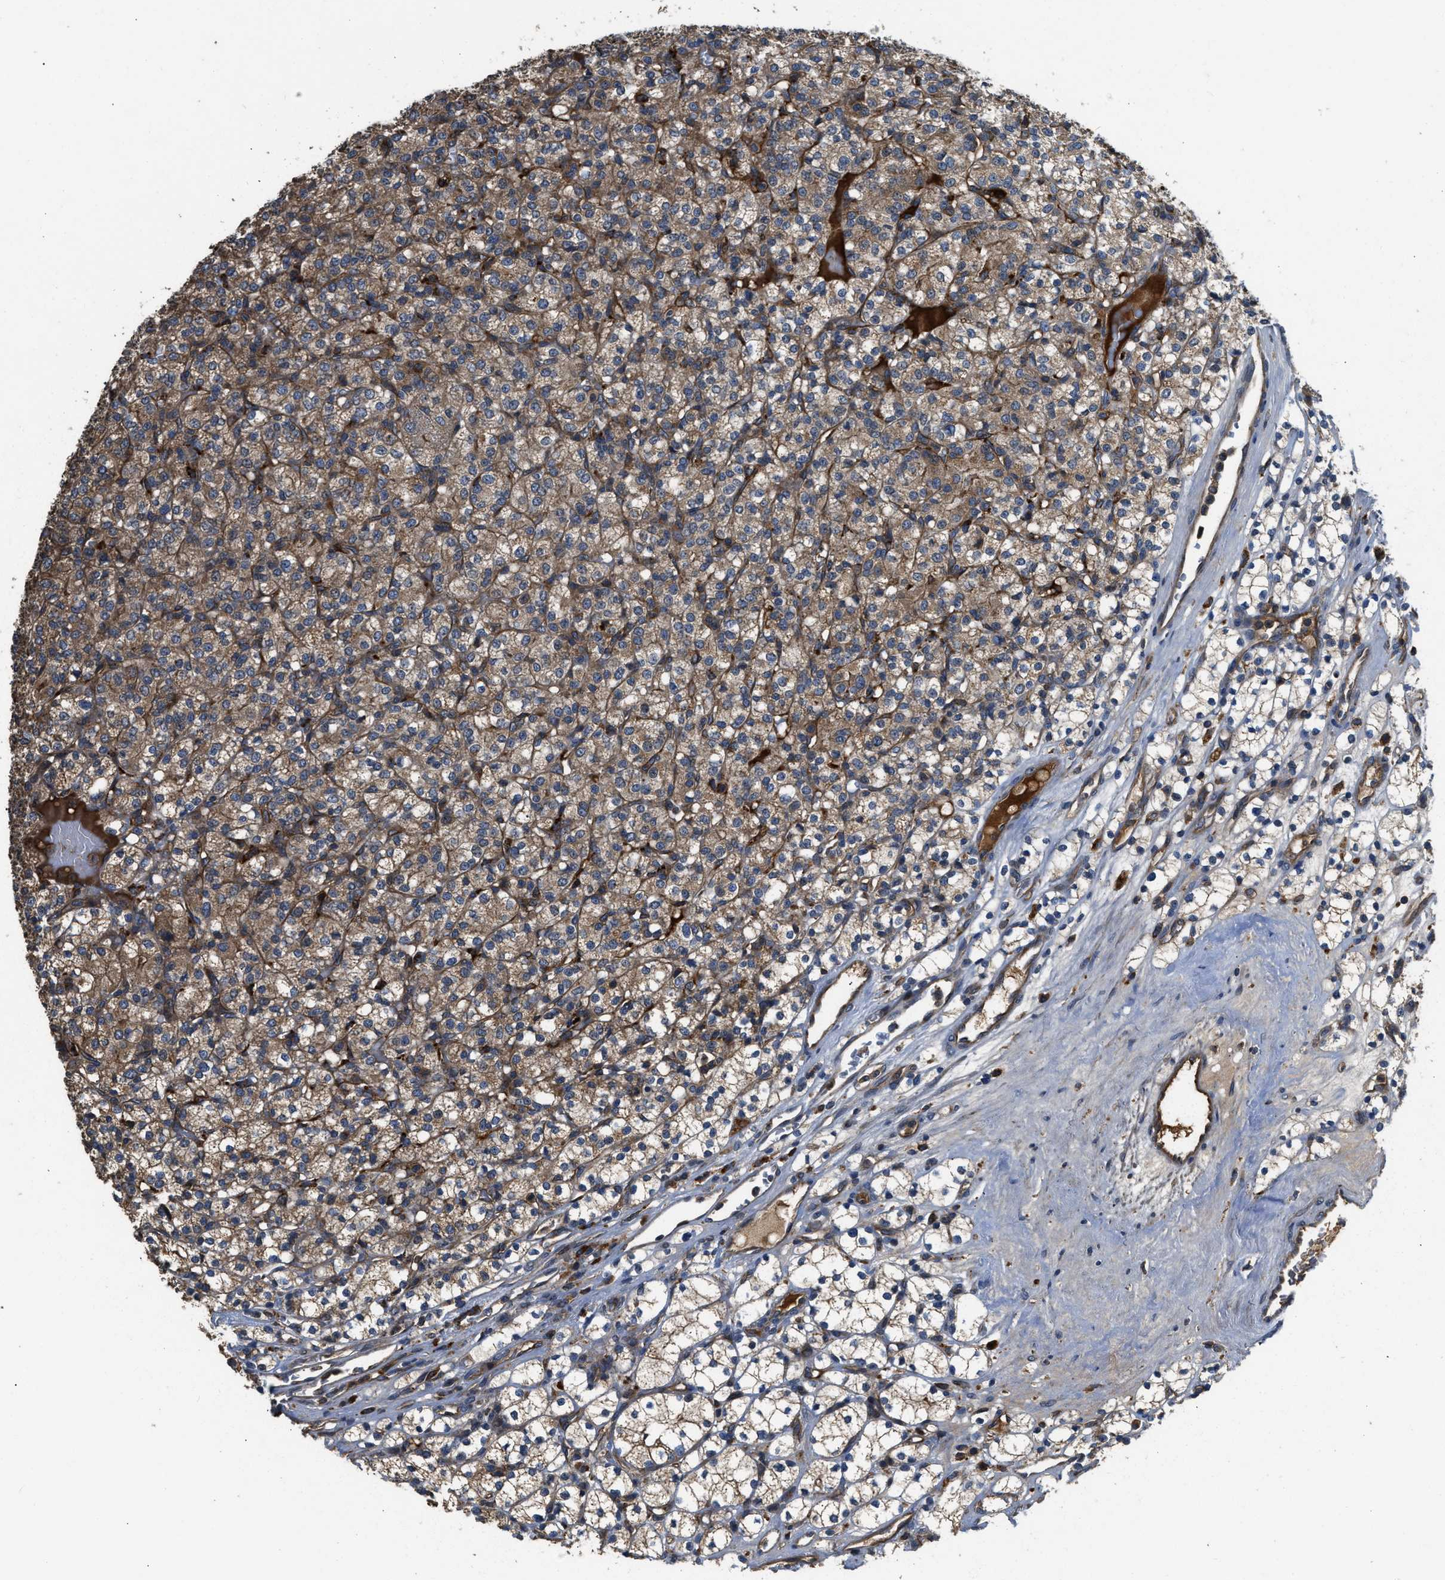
{"staining": {"intensity": "moderate", "quantity": ">75%", "location": "cytoplasmic/membranous"}, "tissue": "renal cancer", "cell_type": "Tumor cells", "image_type": "cancer", "snomed": [{"axis": "morphology", "description": "Adenocarcinoma, NOS"}, {"axis": "topography", "description": "Kidney"}], "caption": "Immunohistochemical staining of renal adenocarcinoma shows moderate cytoplasmic/membranous protein positivity in approximately >75% of tumor cells.", "gene": "GGH", "patient": {"sex": "male", "age": 77}}